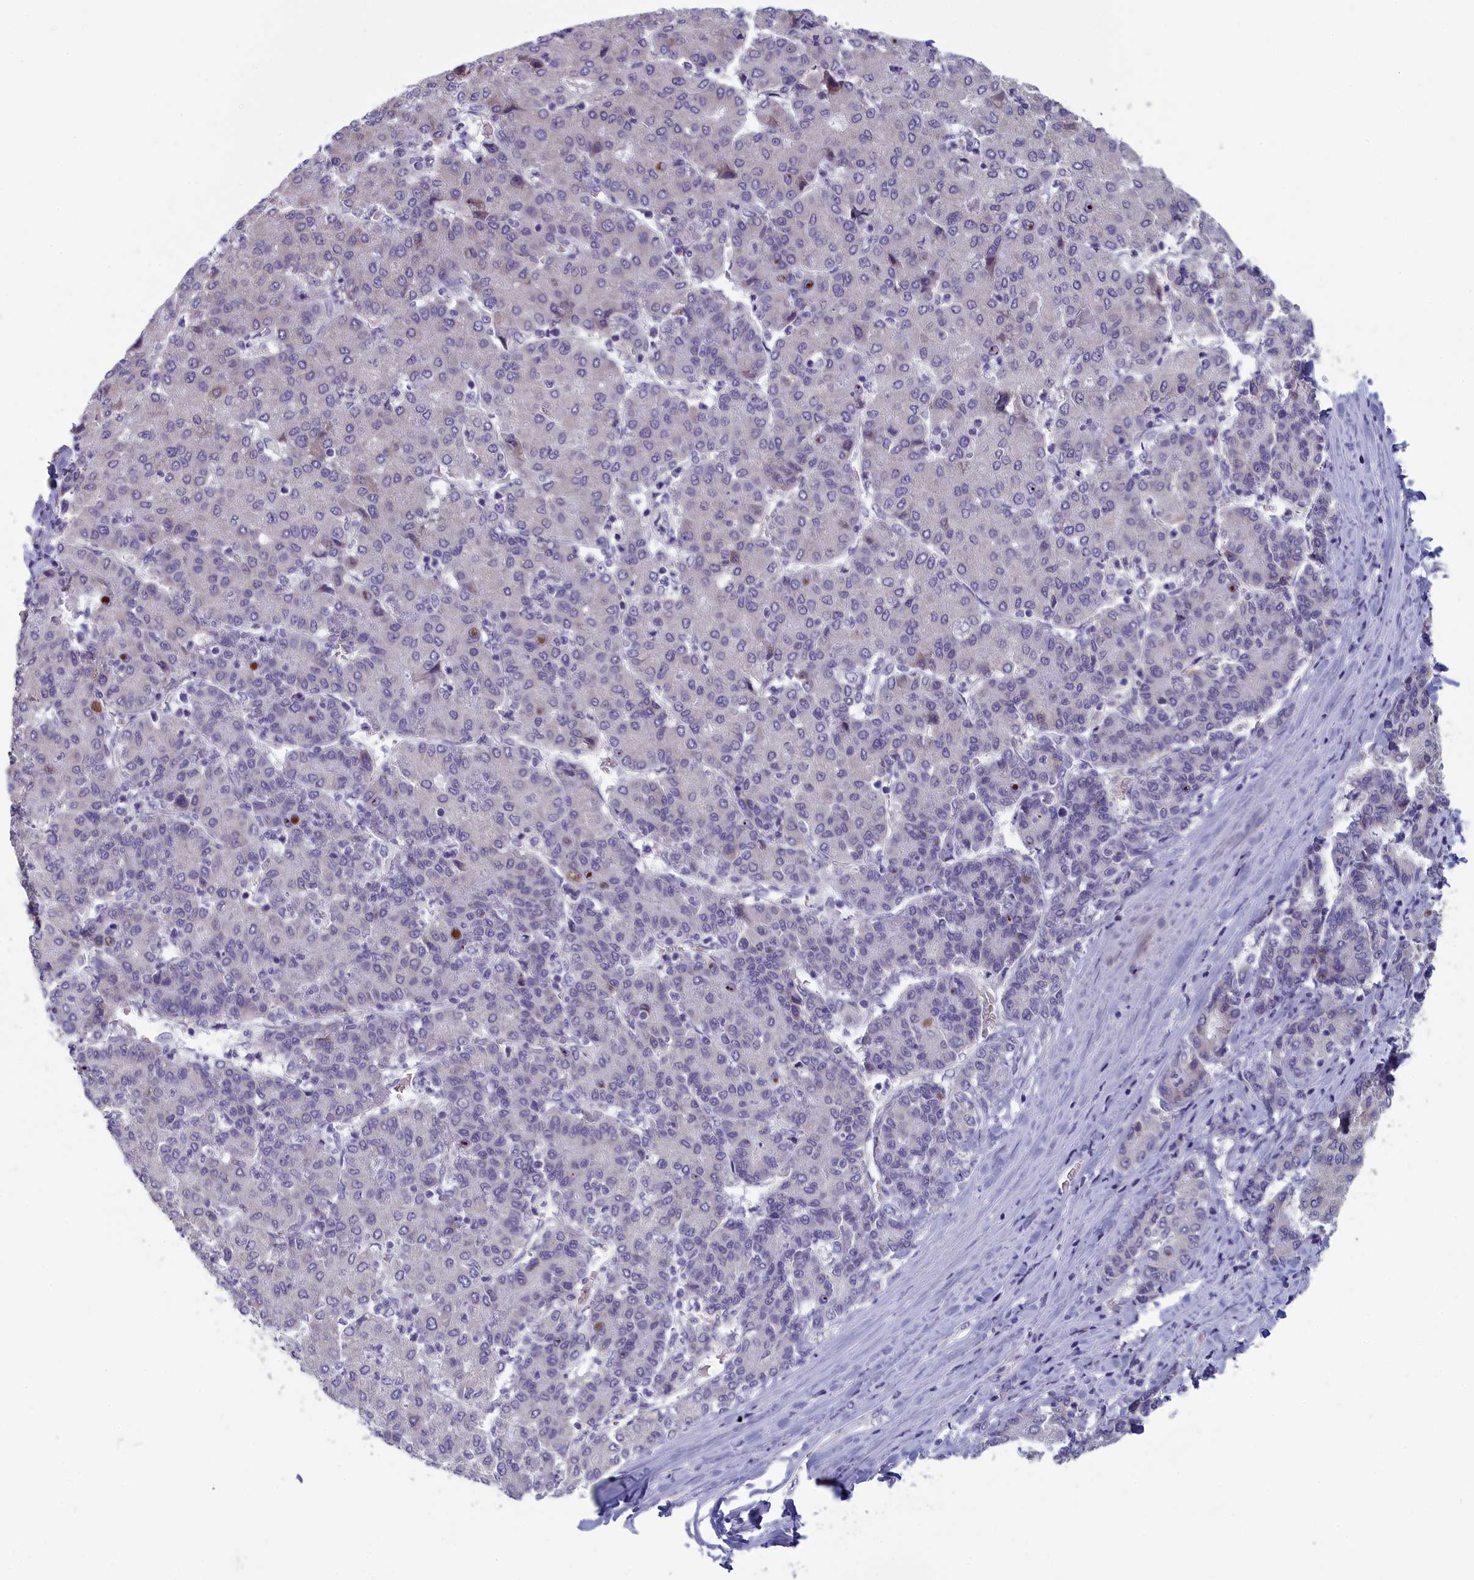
{"staining": {"intensity": "negative", "quantity": "none", "location": "none"}, "tissue": "liver cancer", "cell_type": "Tumor cells", "image_type": "cancer", "snomed": [{"axis": "morphology", "description": "Carcinoma, Hepatocellular, NOS"}, {"axis": "topography", "description": "Liver"}], "caption": "This is a histopathology image of IHC staining of liver cancer, which shows no expression in tumor cells.", "gene": "MRI1", "patient": {"sex": "male", "age": 65}}